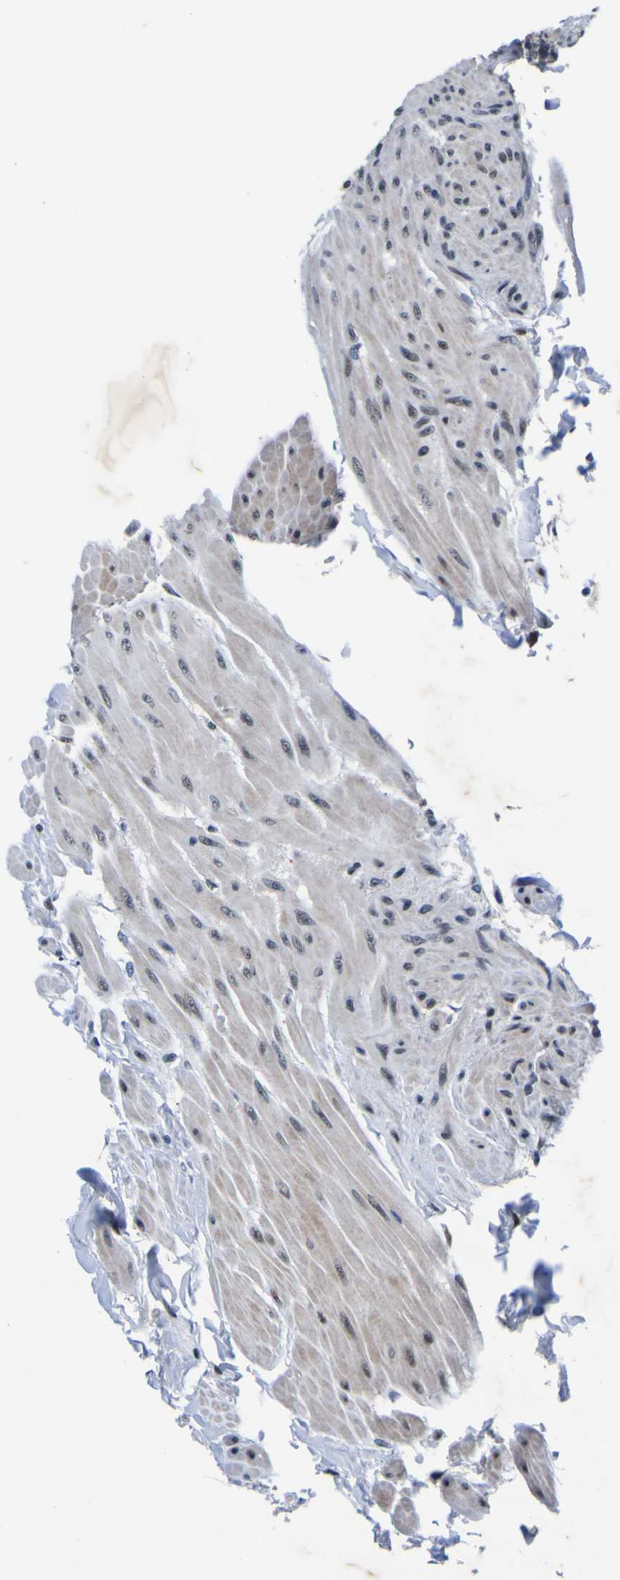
{"staining": {"intensity": "moderate", "quantity": "<25%", "location": "nuclear"}, "tissue": "urinary bladder", "cell_type": "Urothelial cells", "image_type": "normal", "snomed": [{"axis": "morphology", "description": "Normal tissue, NOS"}, {"axis": "topography", "description": "Urinary bladder"}], "caption": "Protein expression by IHC displays moderate nuclear staining in about <25% of urothelial cells in unremarkable urinary bladder. (DAB (3,3'-diaminobenzidine) = brown stain, brightfield microscopy at high magnification).", "gene": "CUL4B", "patient": {"sex": "female", "age": 79}}